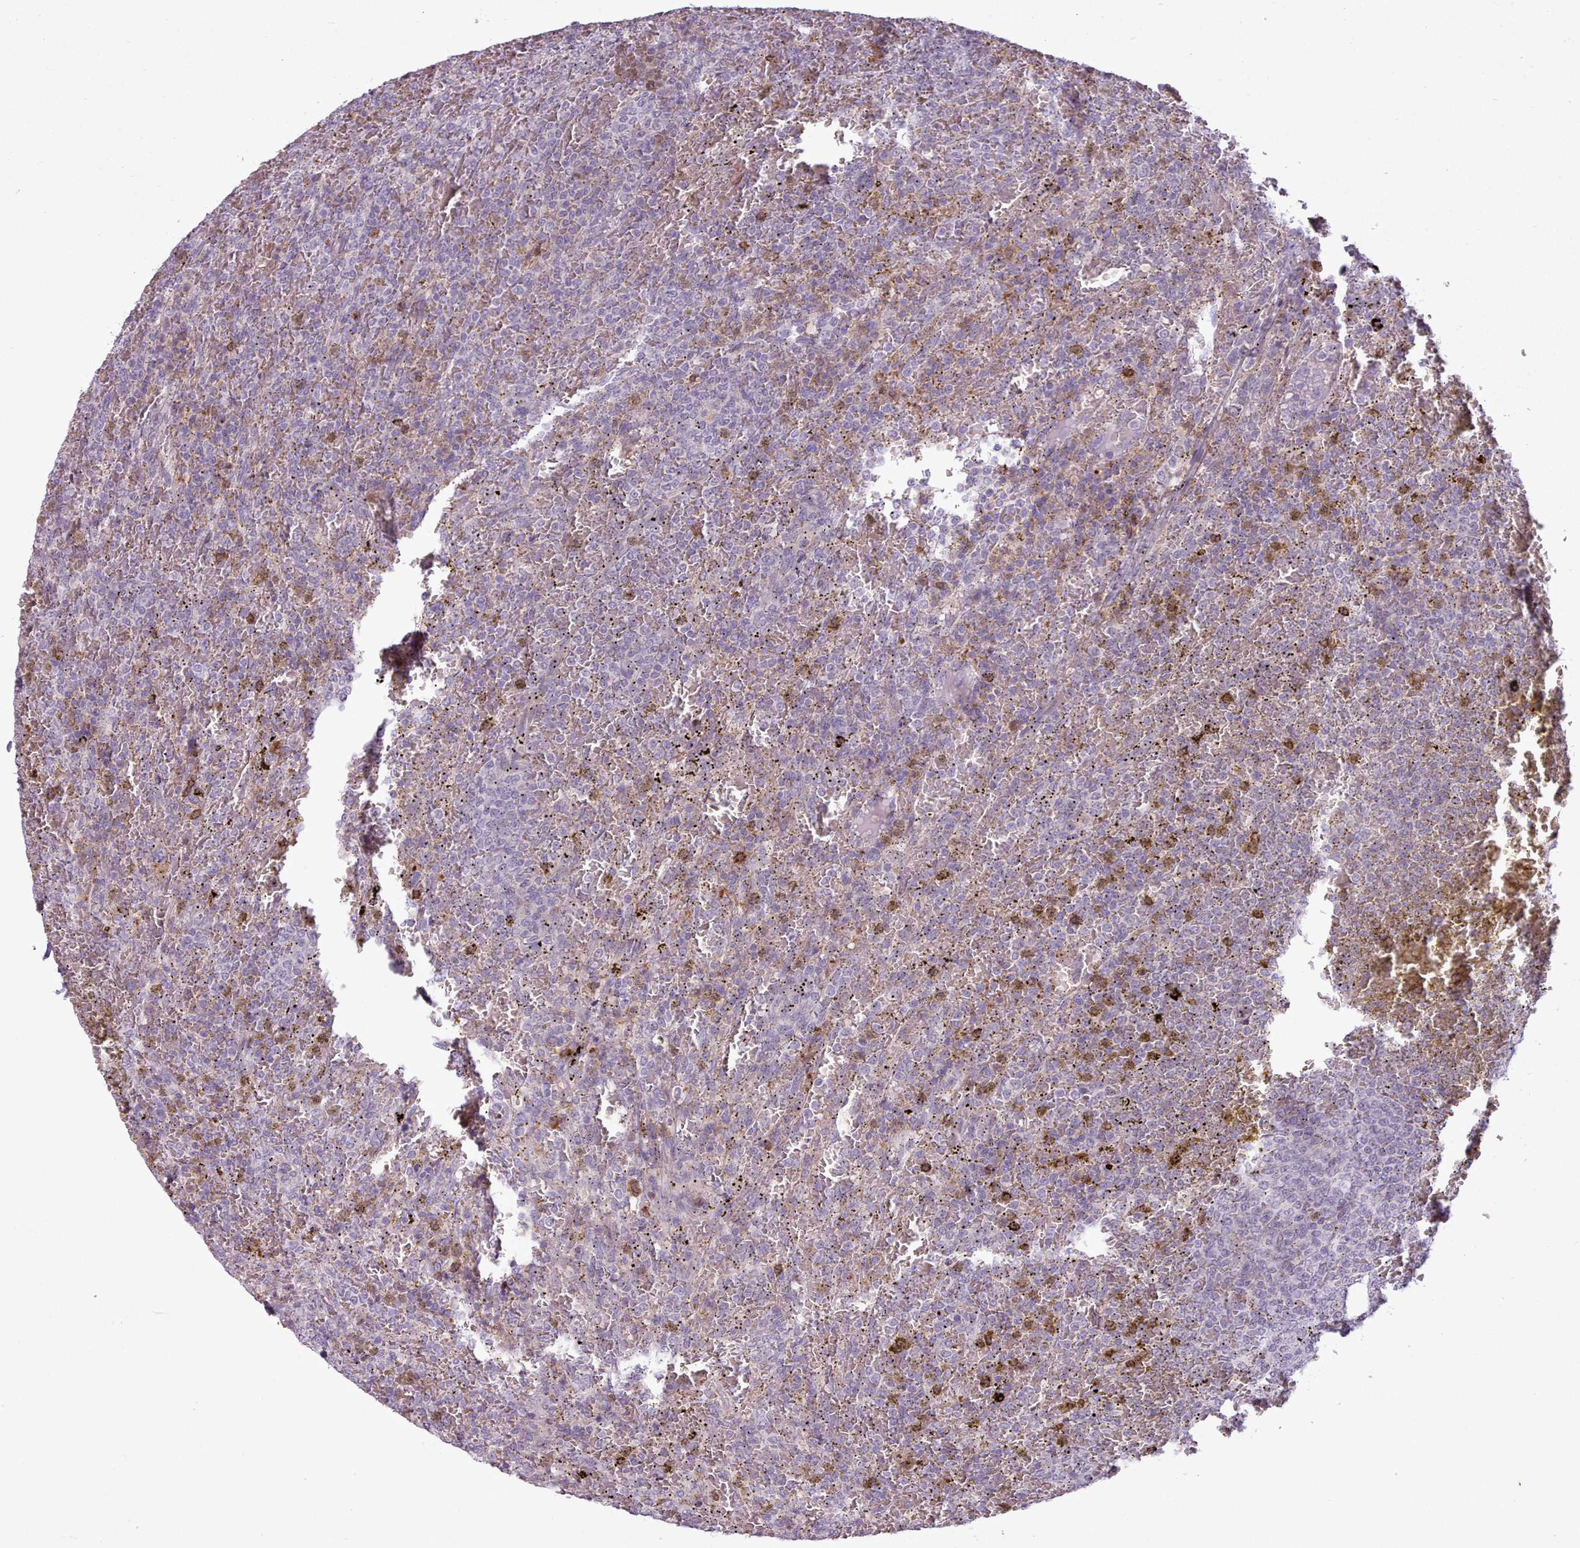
{"staining": {"intensity": "negative", "quantity": "none", "location": "none"}, "tissue": "lymphoma", "cell_type": "Tumor cells", "image_type": "cancer", "snomed": [{"axis": "morphology", "description": "Malignant lymphoma, non-Hodgkin's type, Low grade"}, {"axis": "topography", "description": "Spleen"}], "caption": "Tumor cells show no significant expression in malignant lymphoma, non-Hodgkin's type (low-grade).", "gene": "LAPTM5", "patient": {"sex": "male", "age": 60}}